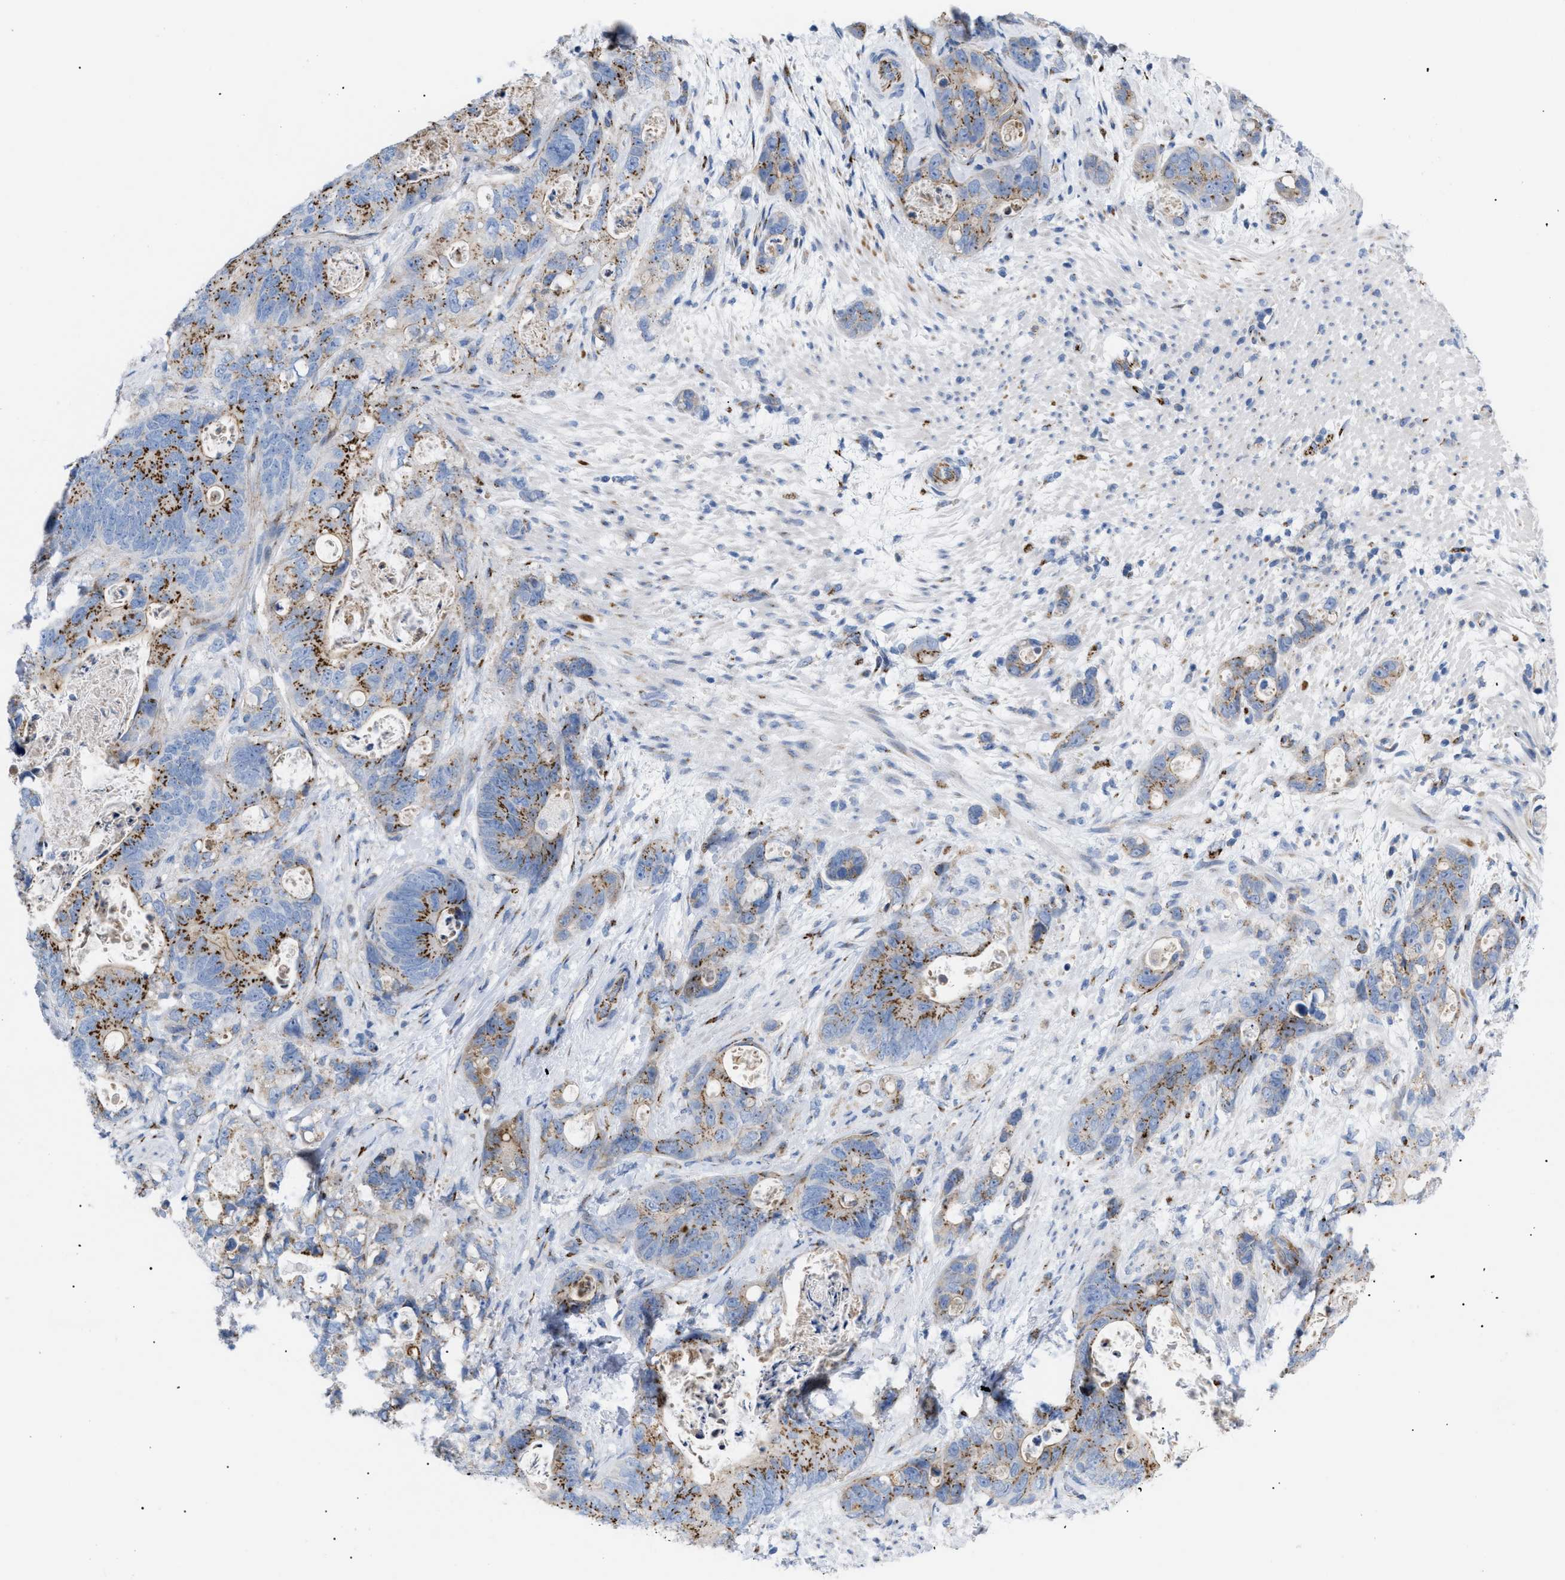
{"staining": {"intensity": "moderate", "quantity": ">75%", "location": "cytoplasmic/membranous"}, "tissue": "stomach cancer", "cell_type": "Tumor cells", "image_type": "cancer", "snomed": [{"axis": "morphology", "description": "Normal tissue, NOS"}, {"axis": "morphology", "description": "Adenocarcinoma, NOS"}, {"axis": "topography", "description": "Stomach"}], "caption": "Human adenocarcinoma (stomach) stained for a protein (brown) exhibits moderate cytoplasmic/membranous positive positivity in about >75% of tumor cells.", "gene": "TMEM17", "patient": {"sex": "female", "age": 89}}